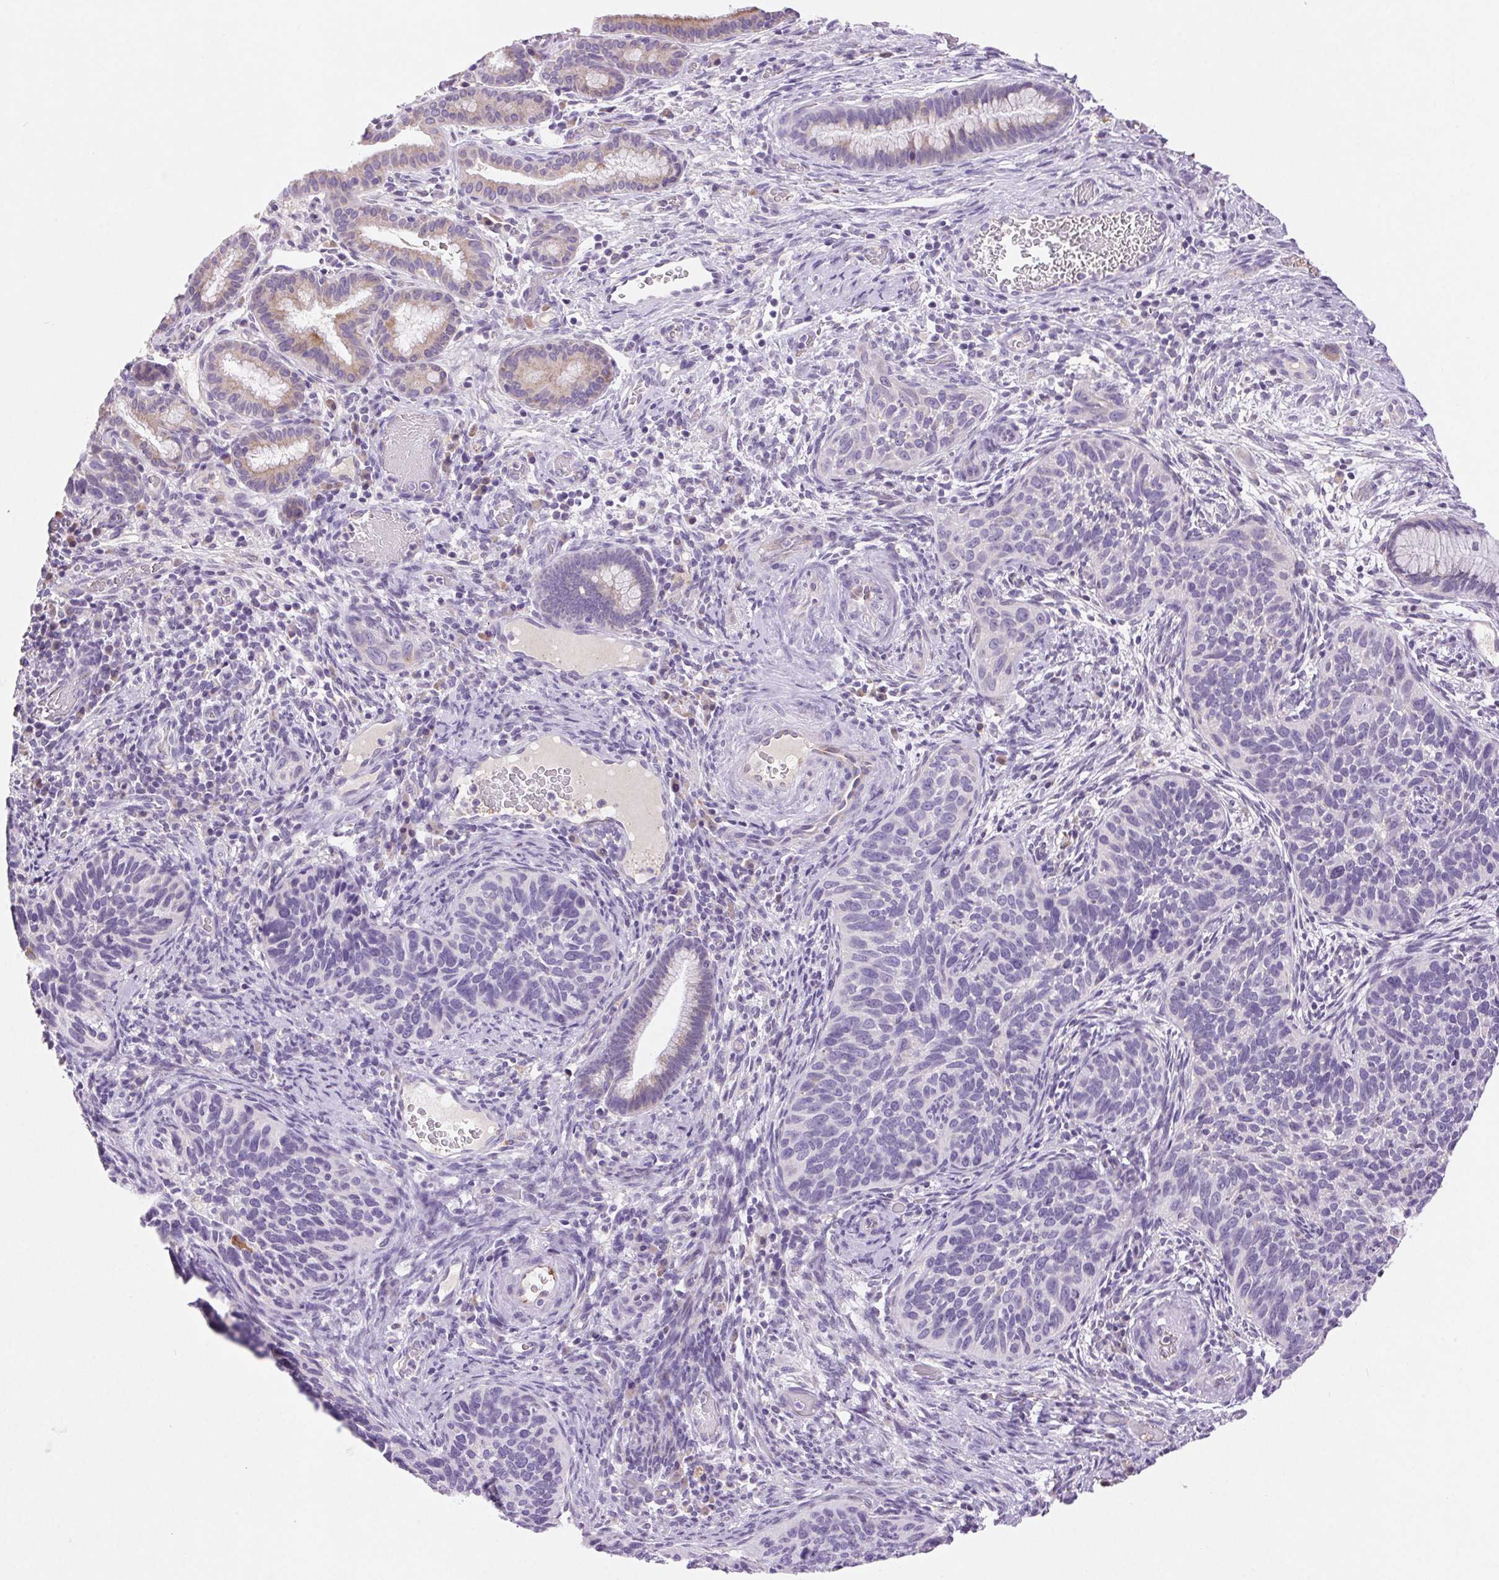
{"staining": {"intensity": "negative", "quantity": "none", "location": "none"}, "tissue": "cervical cancer", "cell_type": "Tumor cells", "image_type": "cancer", "snomed": [{"axis": "morphology", "description": "Squamous cell carcinoma, NOS"}, {"axis": "topography", "description": "Cervix"}], "caption": "High magnification brightfield microscopy of cervical squamous cell carcinoma stained with DAB (3,3'-diaminobenzidine) (brown) and counterstained with hematoxylin (blue): tumor cells show no significant positivity.", "gene": "ARHGAP11B", "patient": {"sex": "female", "age": 51}}